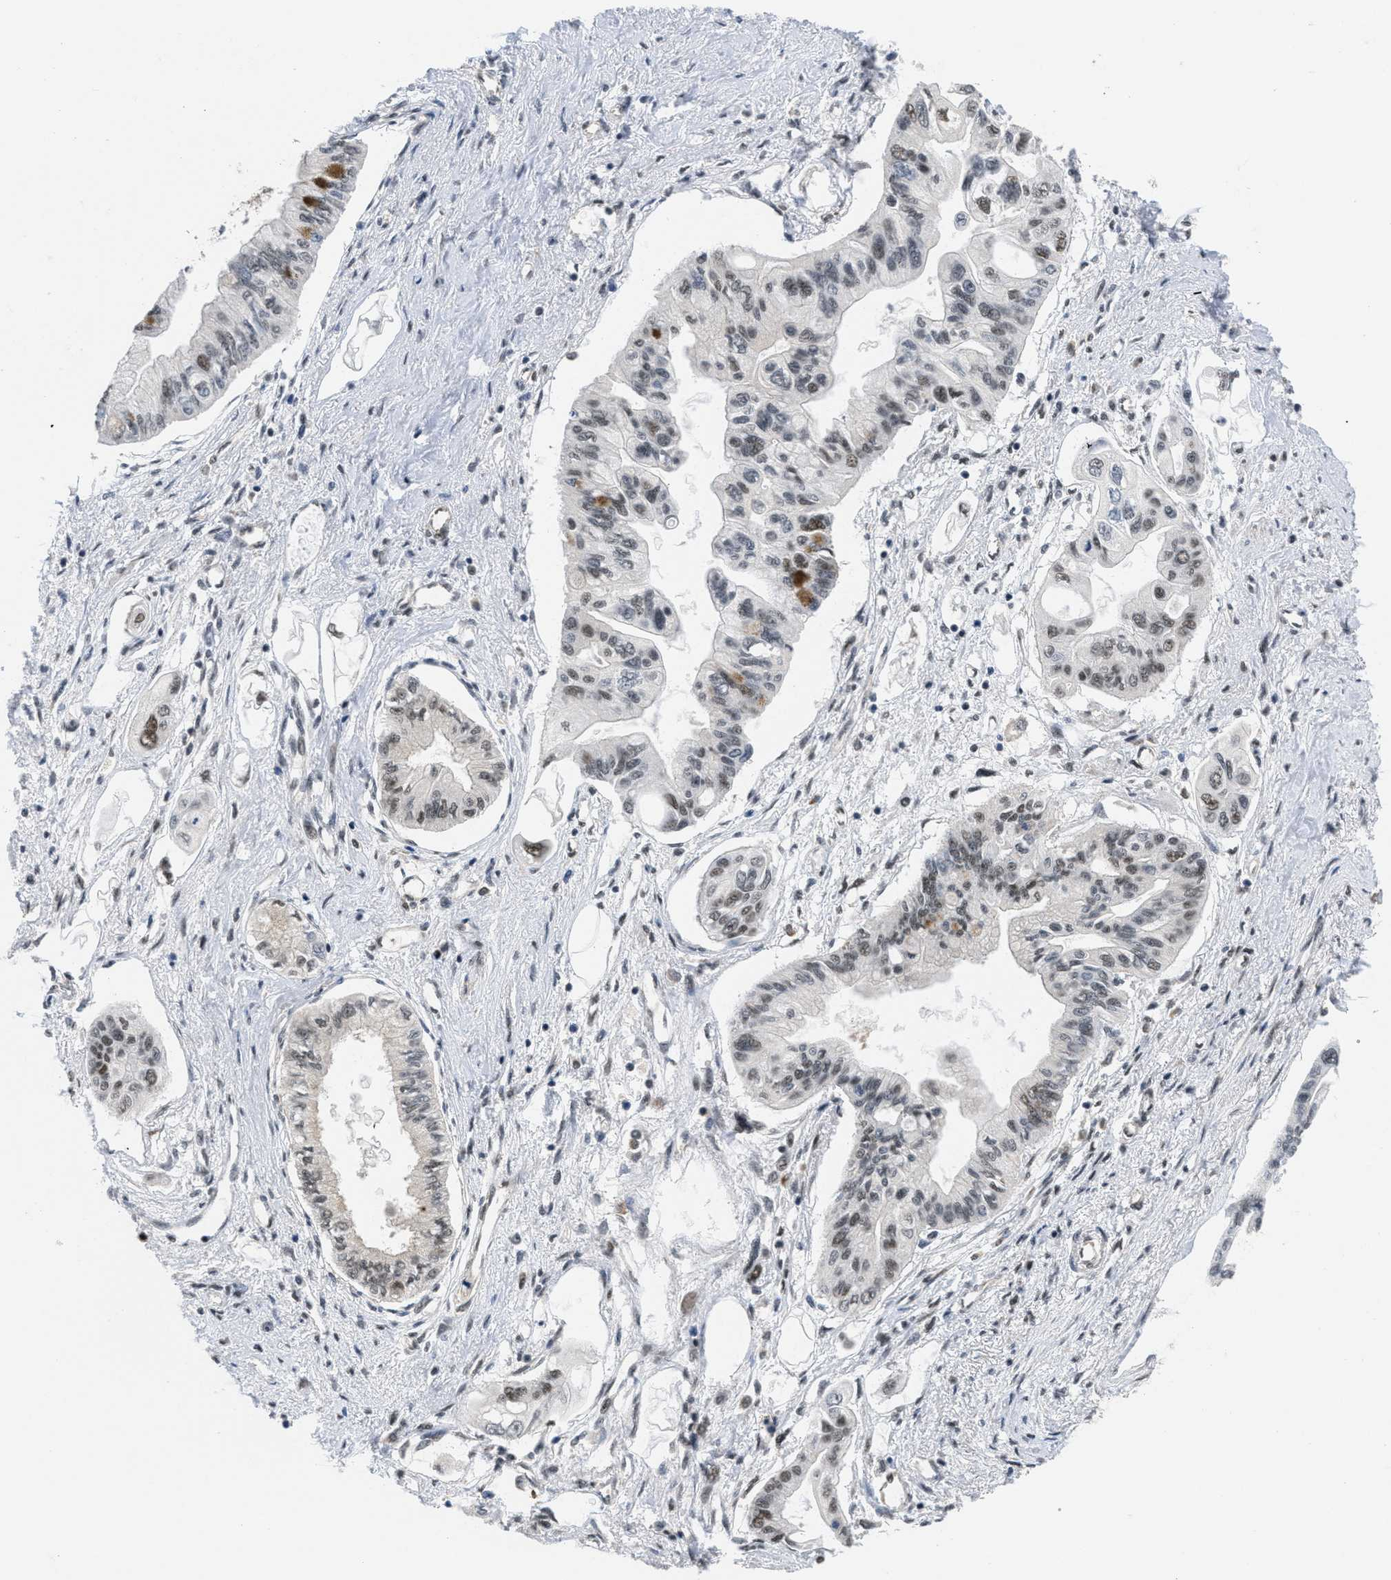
{"staining": {"intensity": "weak", "quantity": "25%-75%", "location": "nuclear"}, "tissue": "pancreatic cancer", "cell_type": "Tumor cells", "image_type": "cancer", "snomed": [{"axis": "morphology", "description": "Adenocarcinoma, NOS"}, {"axis": "topography", "description": "Pancreas"}], "caption": "Pancreatic cancer (adenocarcinoma) stained for a protein (brown) demonstrates weak nuclear positive staining in about 25%-75% of tumor cells.", "gene": "CUL4B", "patient": {"sex": "female", "age": 77}}